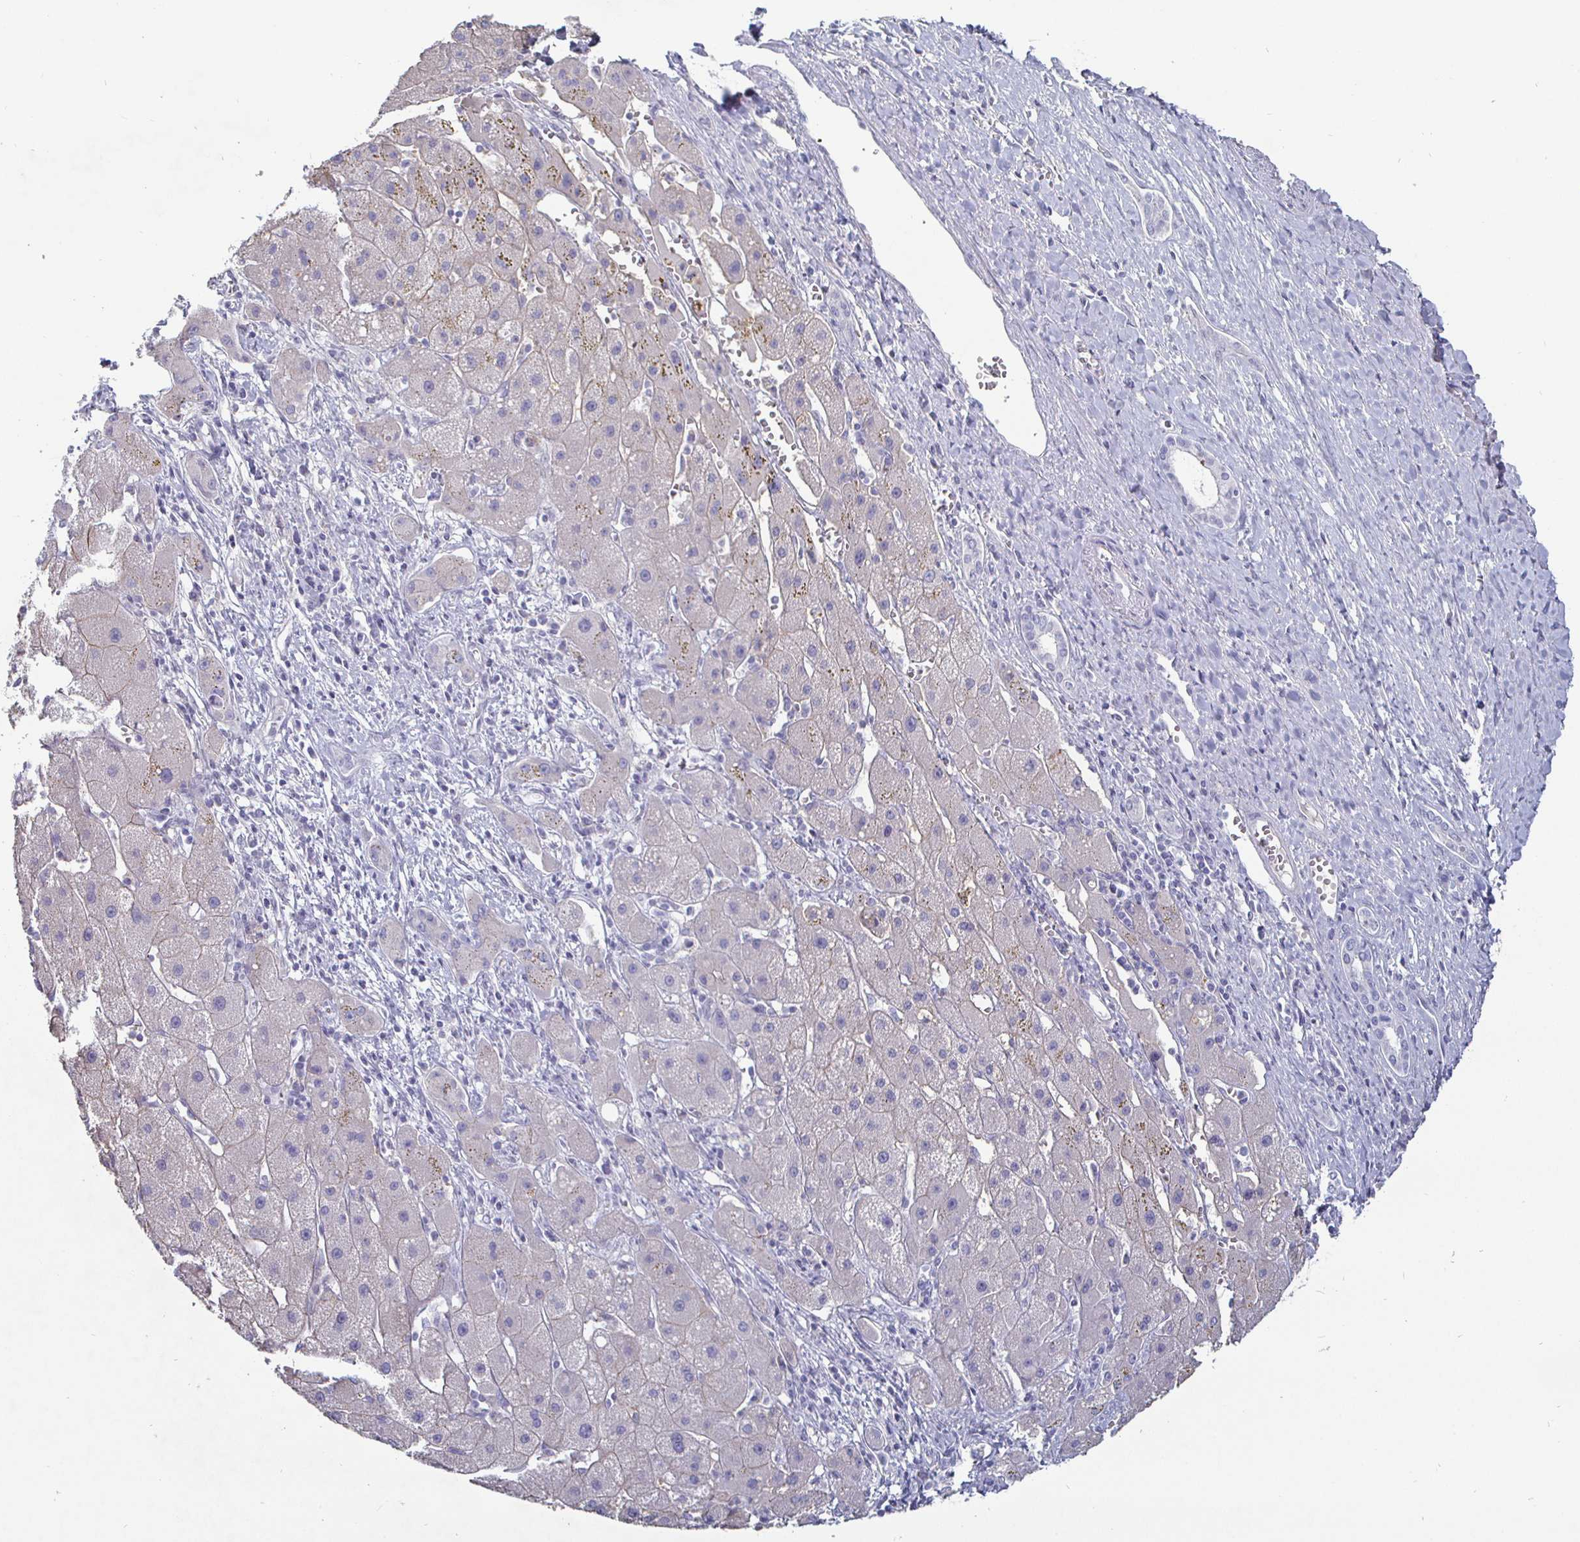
{"staining": {"intensity": "negative", "quantity": "none", "location": "none"}, "tissue": "liver cancer", "cell_type": "Tumor cells", "image_type": "cancer", "snomed": [{"axis": "morphology", "description": "Carcinoma, Hepatocellular, NOS"}, {"axis": "topography", "description": "Liver"}], "caption": "Immunohistochemistry (IHC) of human liver cancer (hepatocellular carcinoma) displays no expression in tumor cells. The staining is performed using DAB brown chromogen with nuclei counter-stained in using hematoxylin.", "gene": "ENPP1", "patient": {"sex": "female", "age": 82}}